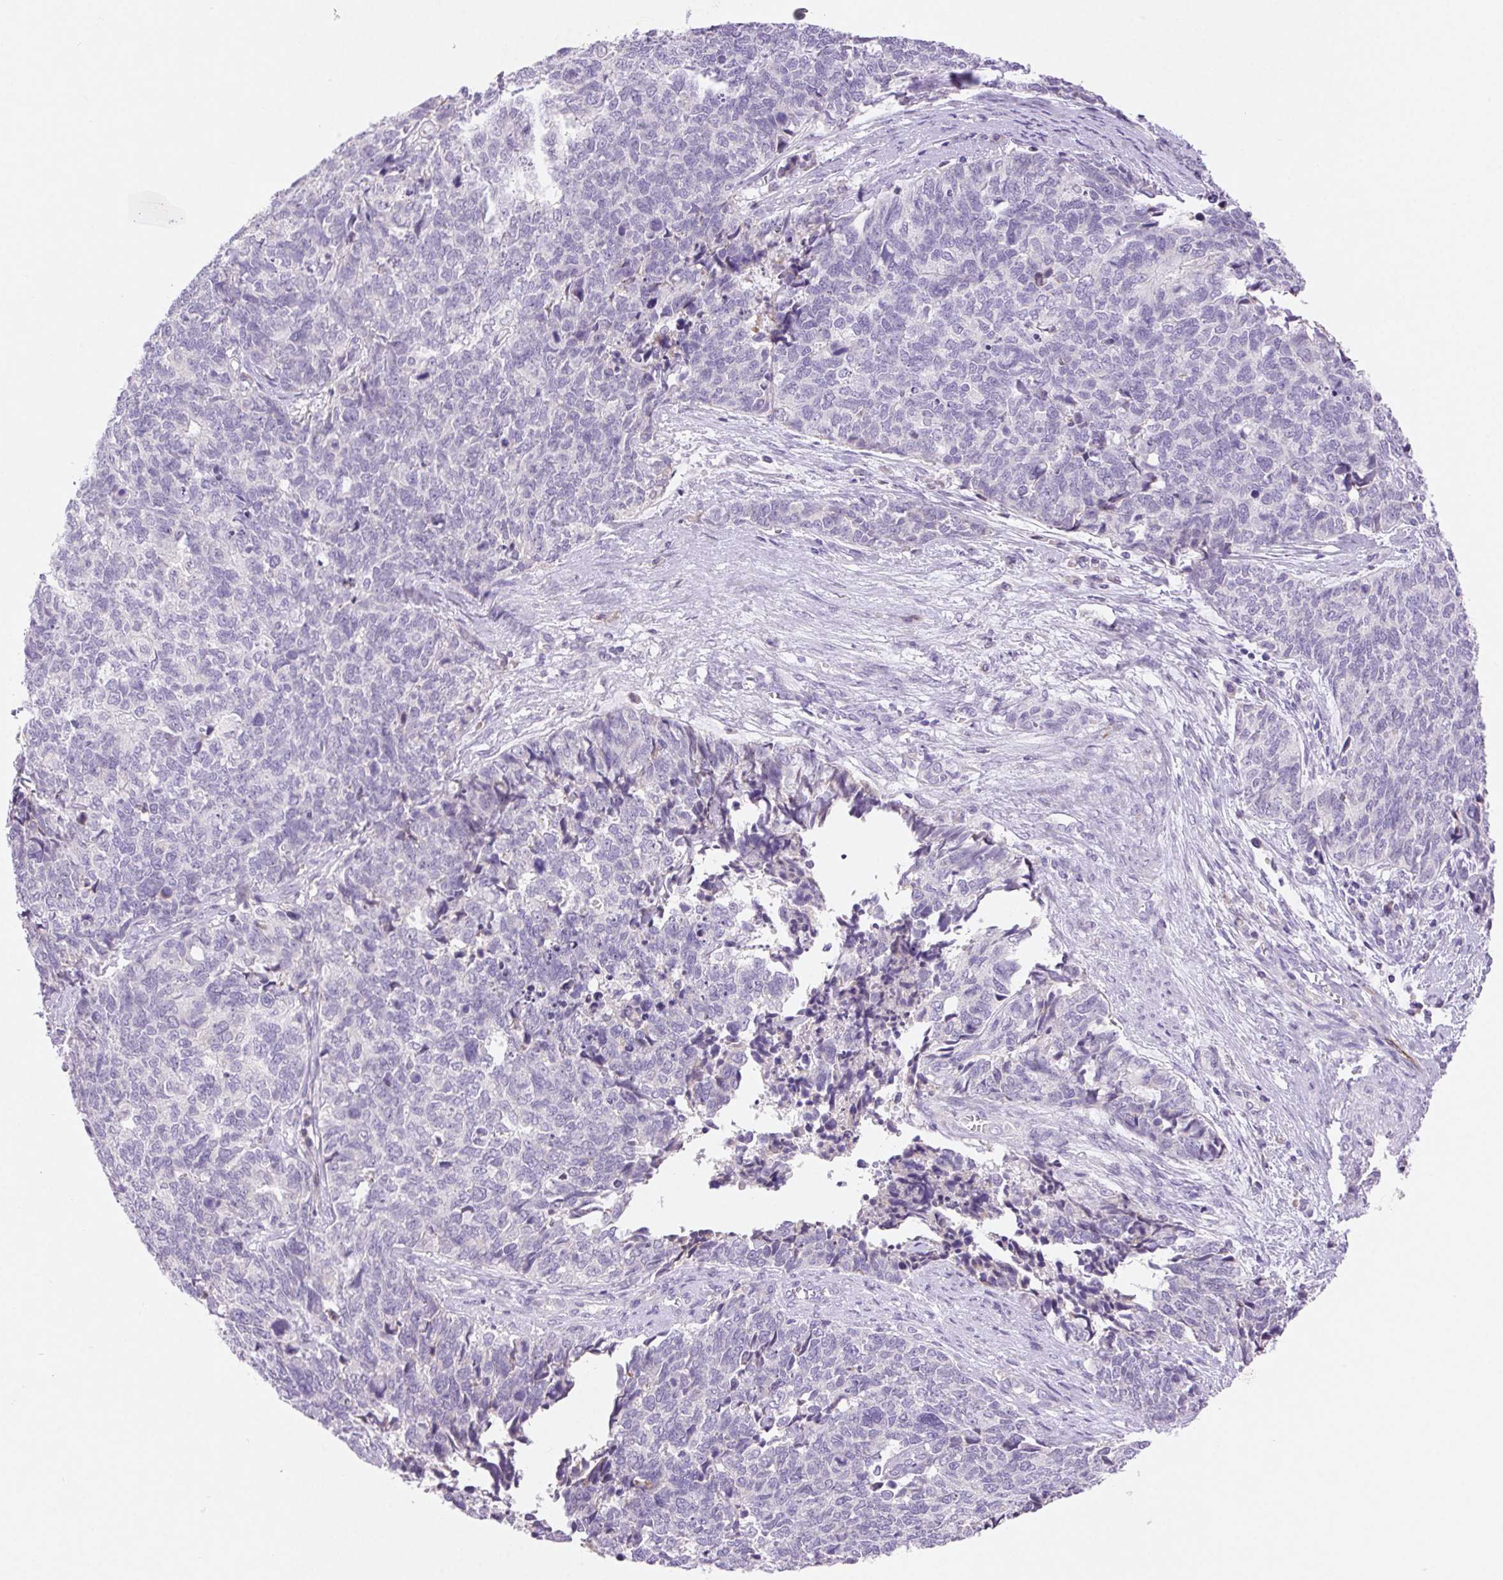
{"staining": {"intensity": "negative", "quantity": "none", "location": "none"}, "tissue": "cervical cancer", "cell_type": "Tumor cells", "image_type": "cancer", "snomed": [{"axis": "morphology", "description": "Adenocarcinoma, NOS"}, {"axis": "topography", "description": "Cervix"}], "caption": "A micrograph of cervical adenocarcinoma stained for a protein demonstrates no brown staining in tumor cells.", "gene": "ARHGAP11B", "patient": {"sex": "female", "age": 63}}